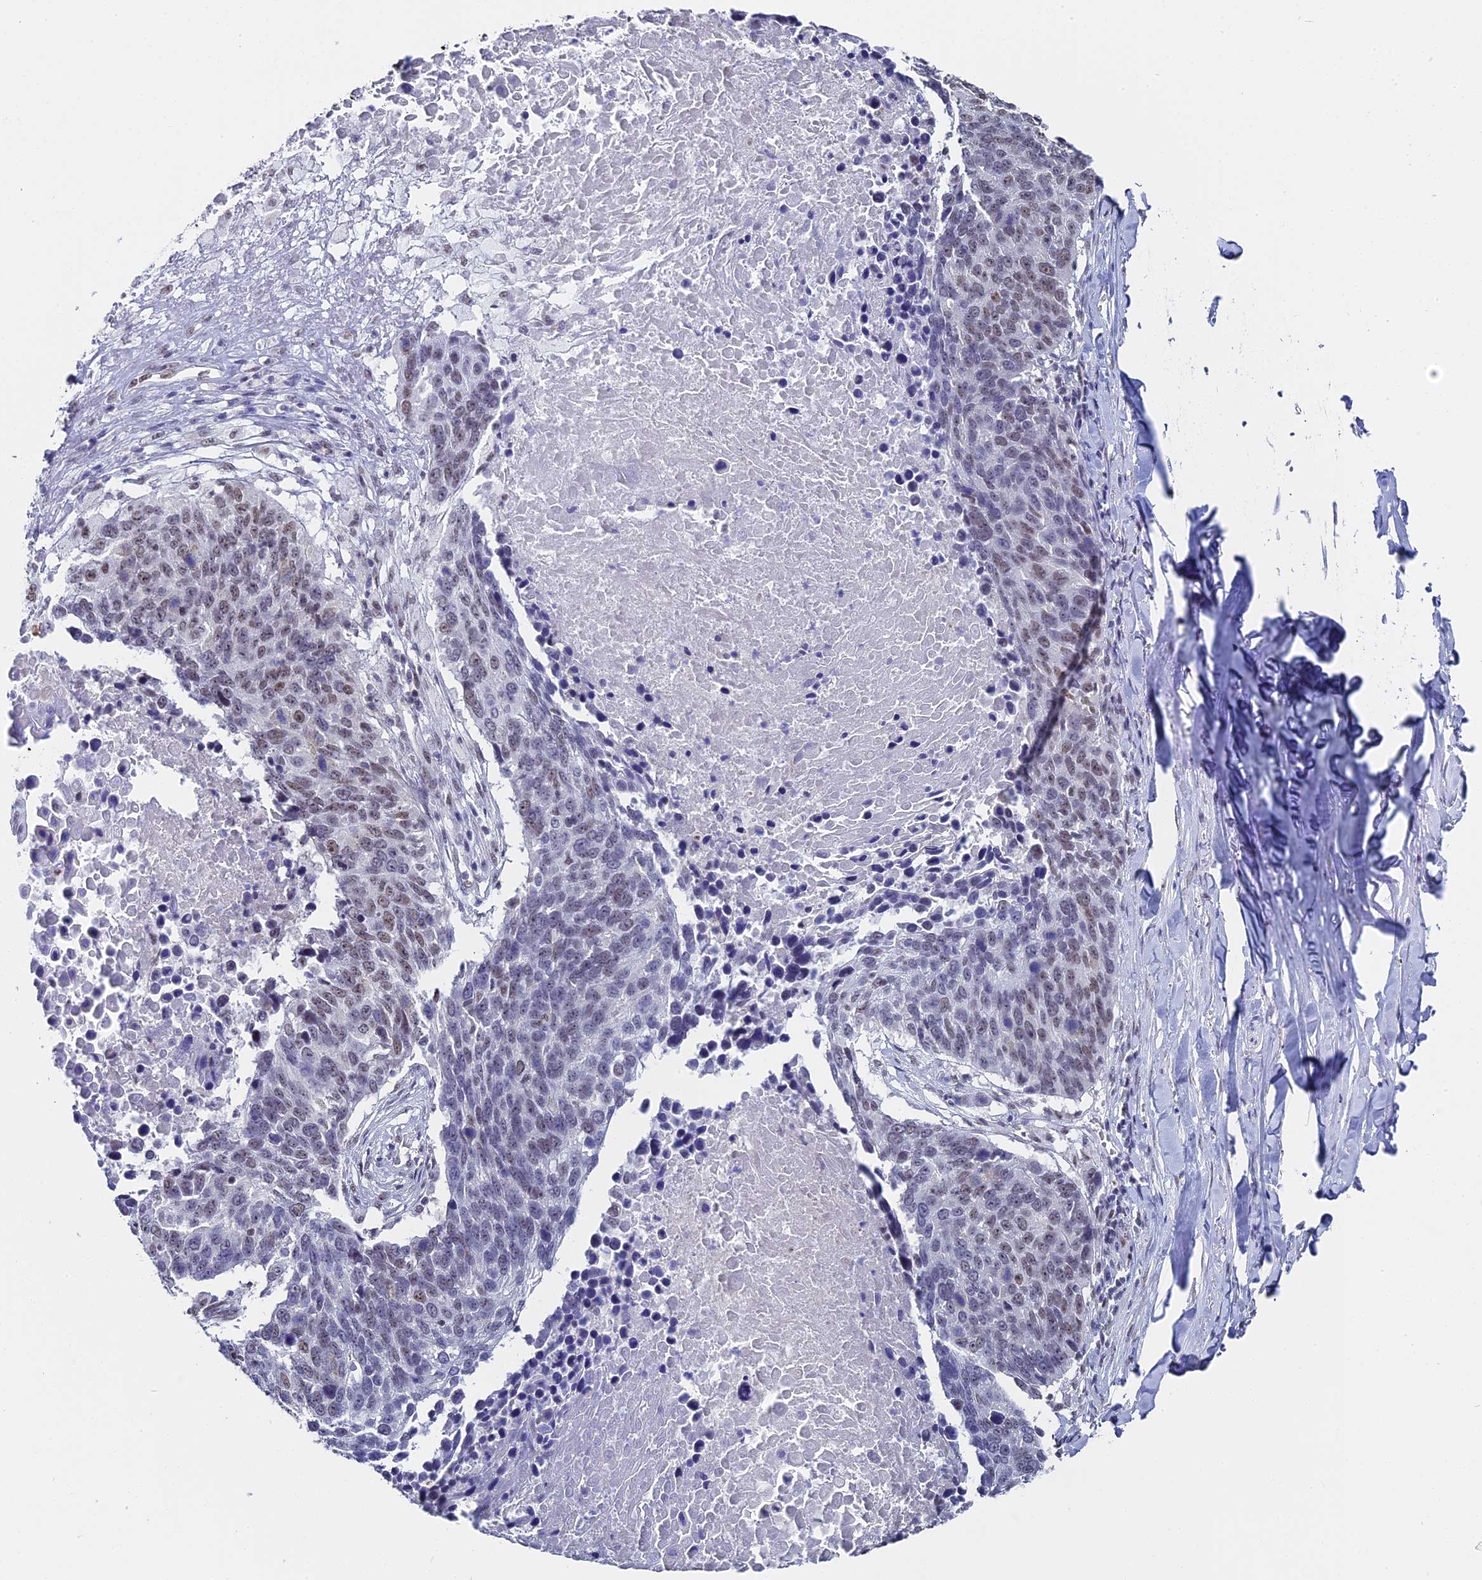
{"staining": {"intensity": "weak", "quantity": "25%-75%", "location": "nuclear"}, "tissue": "lung cancer", "cell_type": "Tumor cells", "image_type": "cancer", "snomed": [{"axis": "morphology", "description": "Normal tissue, NOS"}, {"axis": "morphology", "description": "Squamous cell carcinoma, NOS"}, {"axis": "topography", "description": "Lymph node"}, {"axis": "topography", "description": "Lung"}], "caption": "Human lung cancer (squamous cell carcinoma) stained for a protein (brown) demonstrates weak nuclear positive positivity in approximately 25%-75% of tumor cells.", "gene": "CD2BP2", "patient": {"sex": "male", "age": 66}}